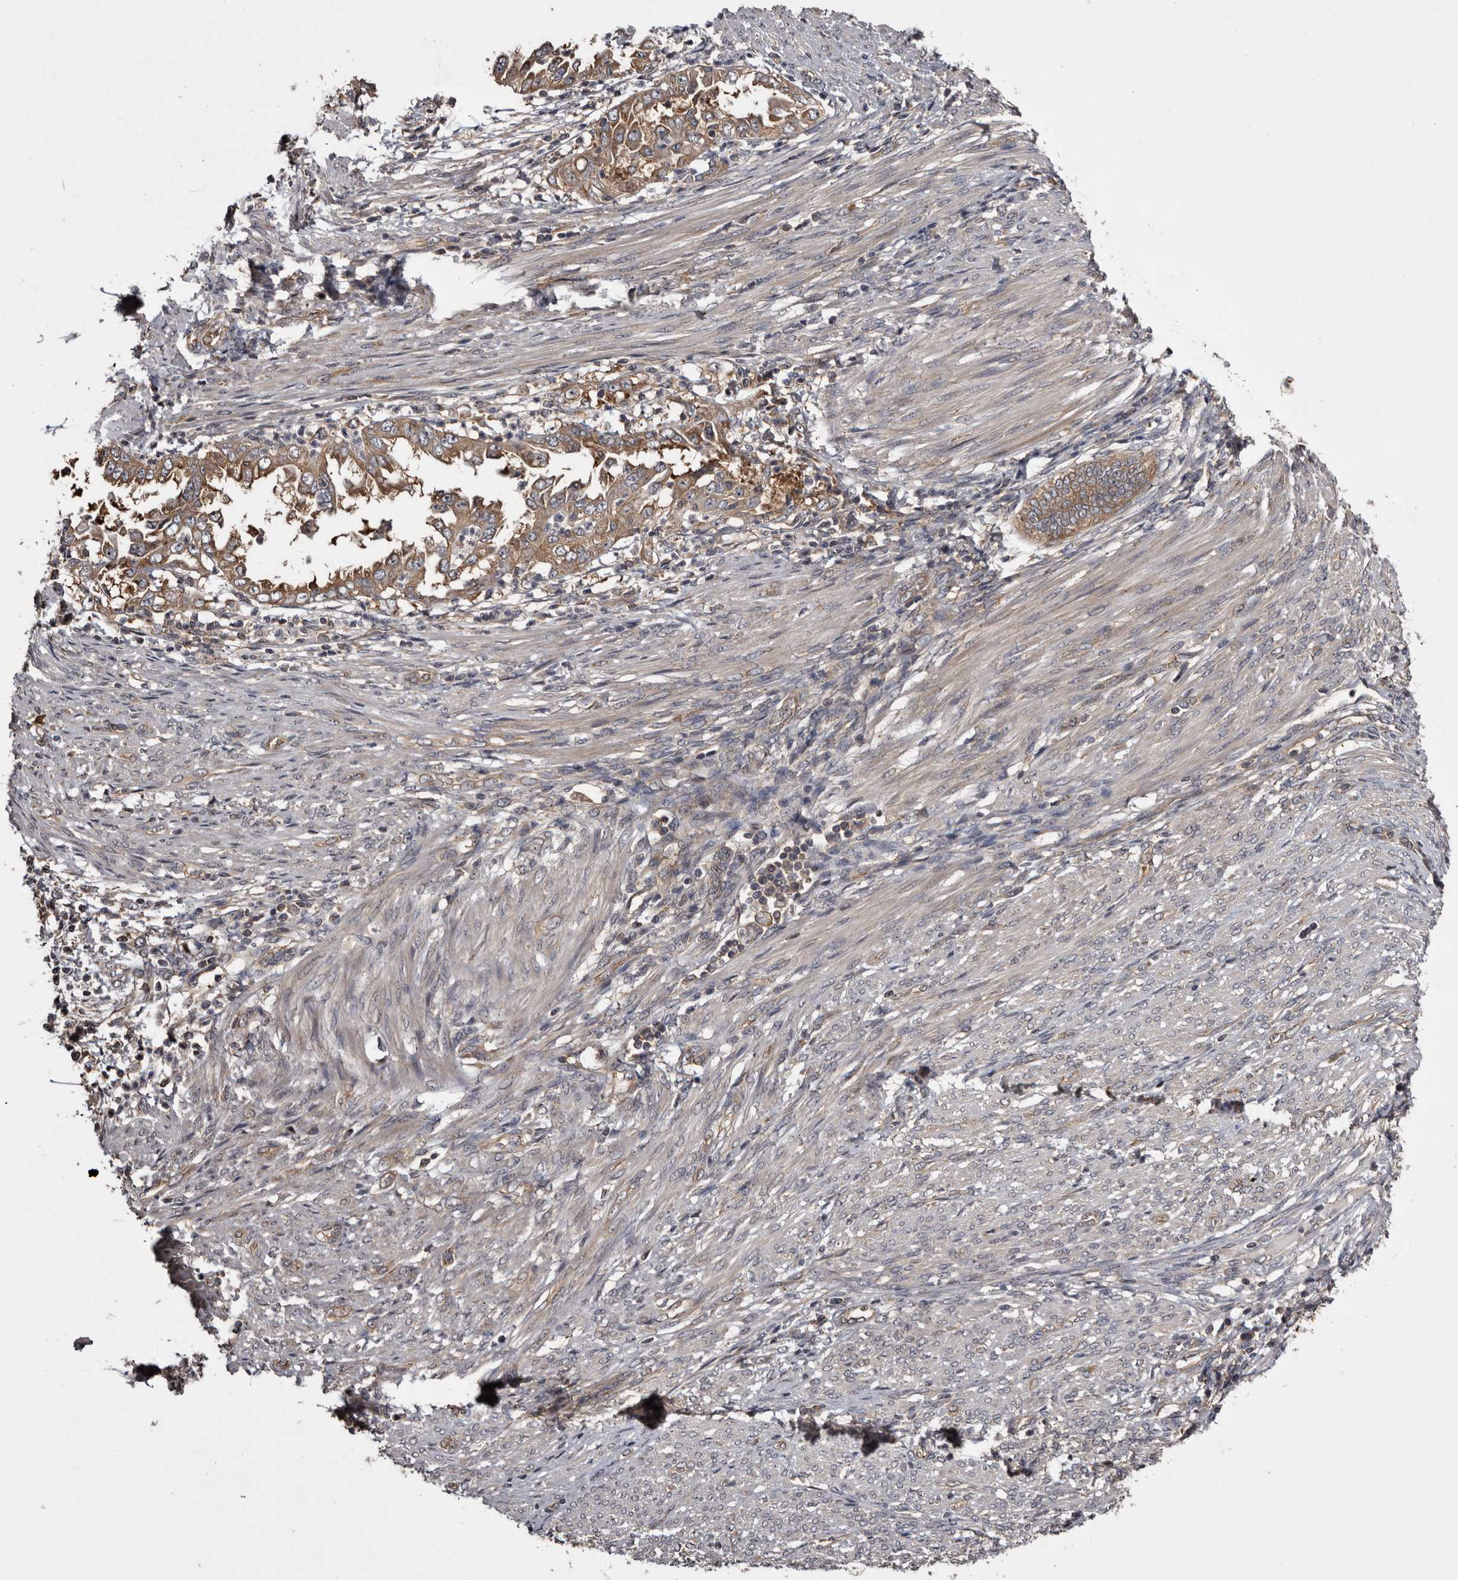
{"staining": {"intensity": "moderate", "quantity": ">75%", "location": "cytoplasmic/membranous"}, "tissue": "endometrial cancer", "cell_type": "Tumor cells", "image_type": "cancer", "snomed": [{"axis": "morphology", "description": "Adenocarcinoma, NOS"}, {"axis": "topography", "description": "Endometrium"}], "caption": "Immunohistochemical staining of human endometrial cancer reveals medium levels of moderate cytoplasmic/membranous protein staining in approximately >75% of tumor cells.", "gene": "DARS1", "patient": {"sex": "female", "age": 85}}